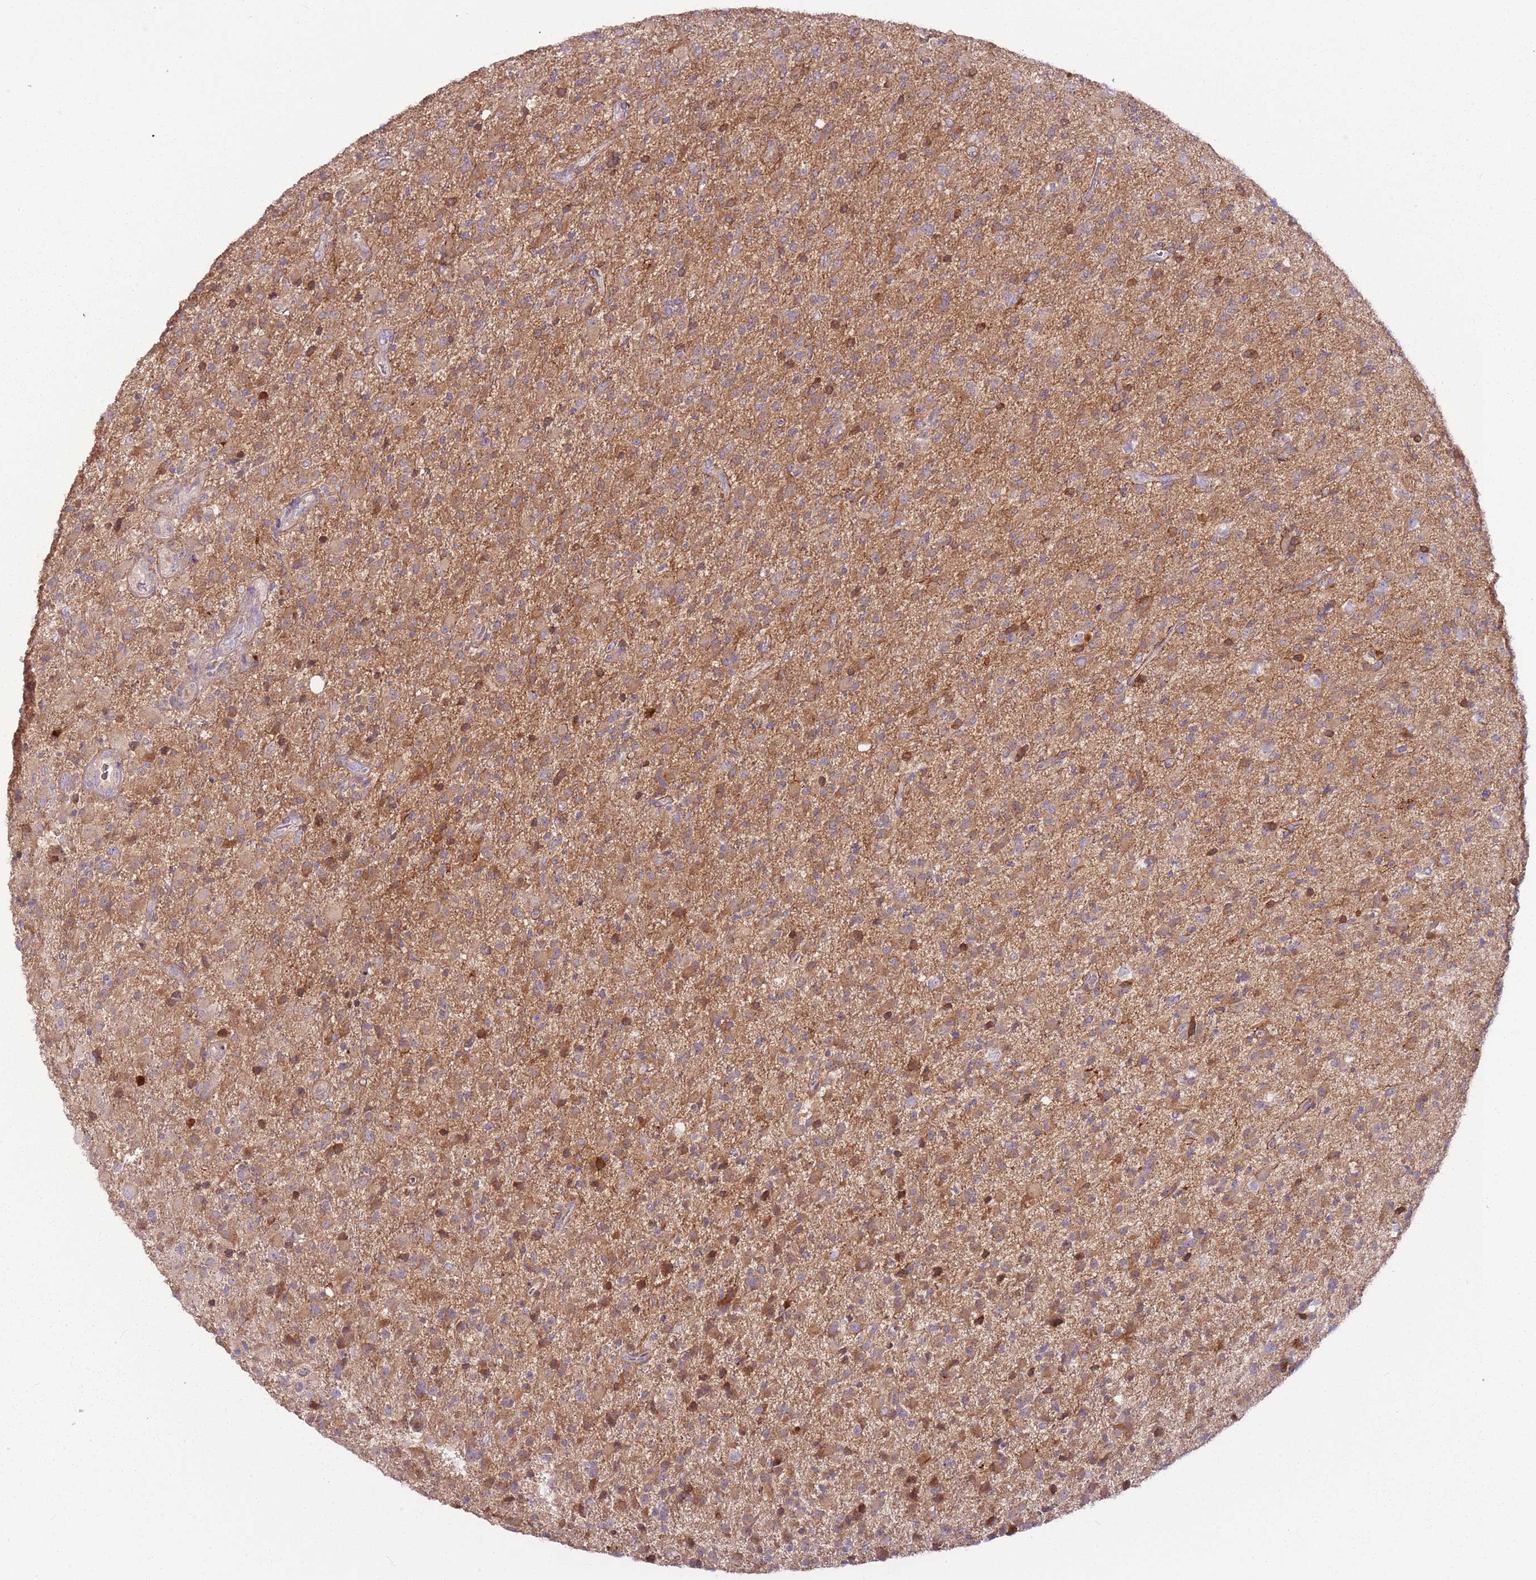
{"staining": {"intensity": "weak", "quantity": "25%-75%", "location": "cytoplasmic/membranous"}, "tissue": "glioma", "cell_type": "Tumor cells", "image_type": "cancer", "snomed": [{"axis": "morphology", "description": "Glioma, malignant, Low grade"}, {"axis": "topography", "description": "Brain"}], "caption": "The image demonstrates staining of malignant glioma (low-grade), revealing weak cytoplasmic/membranous protein expression (brown color) within tumor cells.", "gene": "DTD2", "patient": {"sex": "male", "age": 65}}